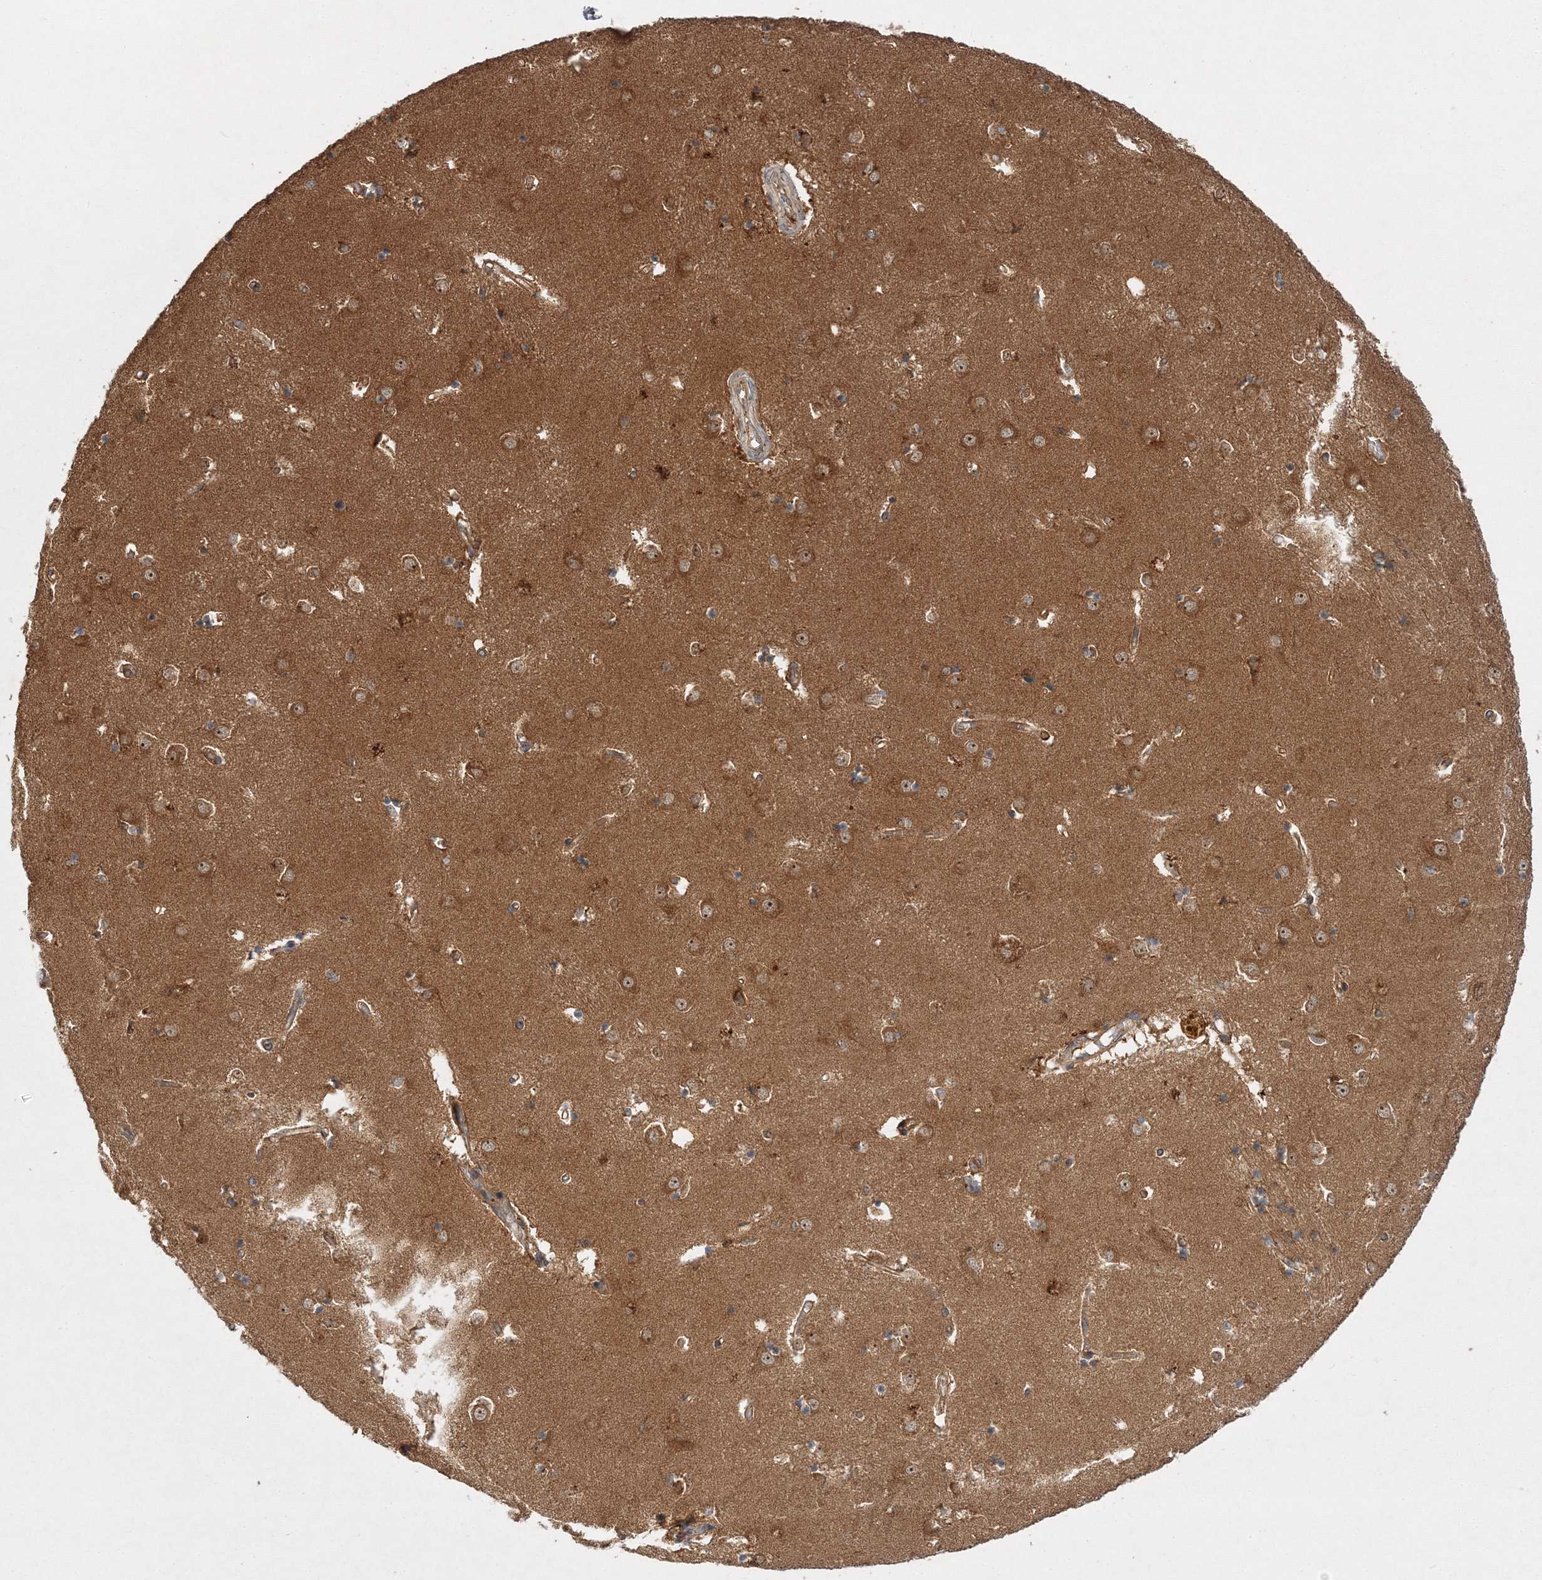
{"staining": {"intensity": "moderate", "quantity": "25%-75%", "location": "cytoplasmic/membranous"}, "tissue": "caudate", "cell_type": "Glial cells", "image_type": "normal", "snomed": [{"axis": "morphology", "description": "Normal tissue, NOS"}, {"axis": "topography", "description": "Lateral ventricle wall"}], "caption": "Approximately 25%-75% of glial cells in benign human caudate reveal moderate cytoplasmic/membranous protein staining as visualized by brown immunohistochemical staining.", "gene": "WDR37", "patient": {"sex": "male", "age": 45}}